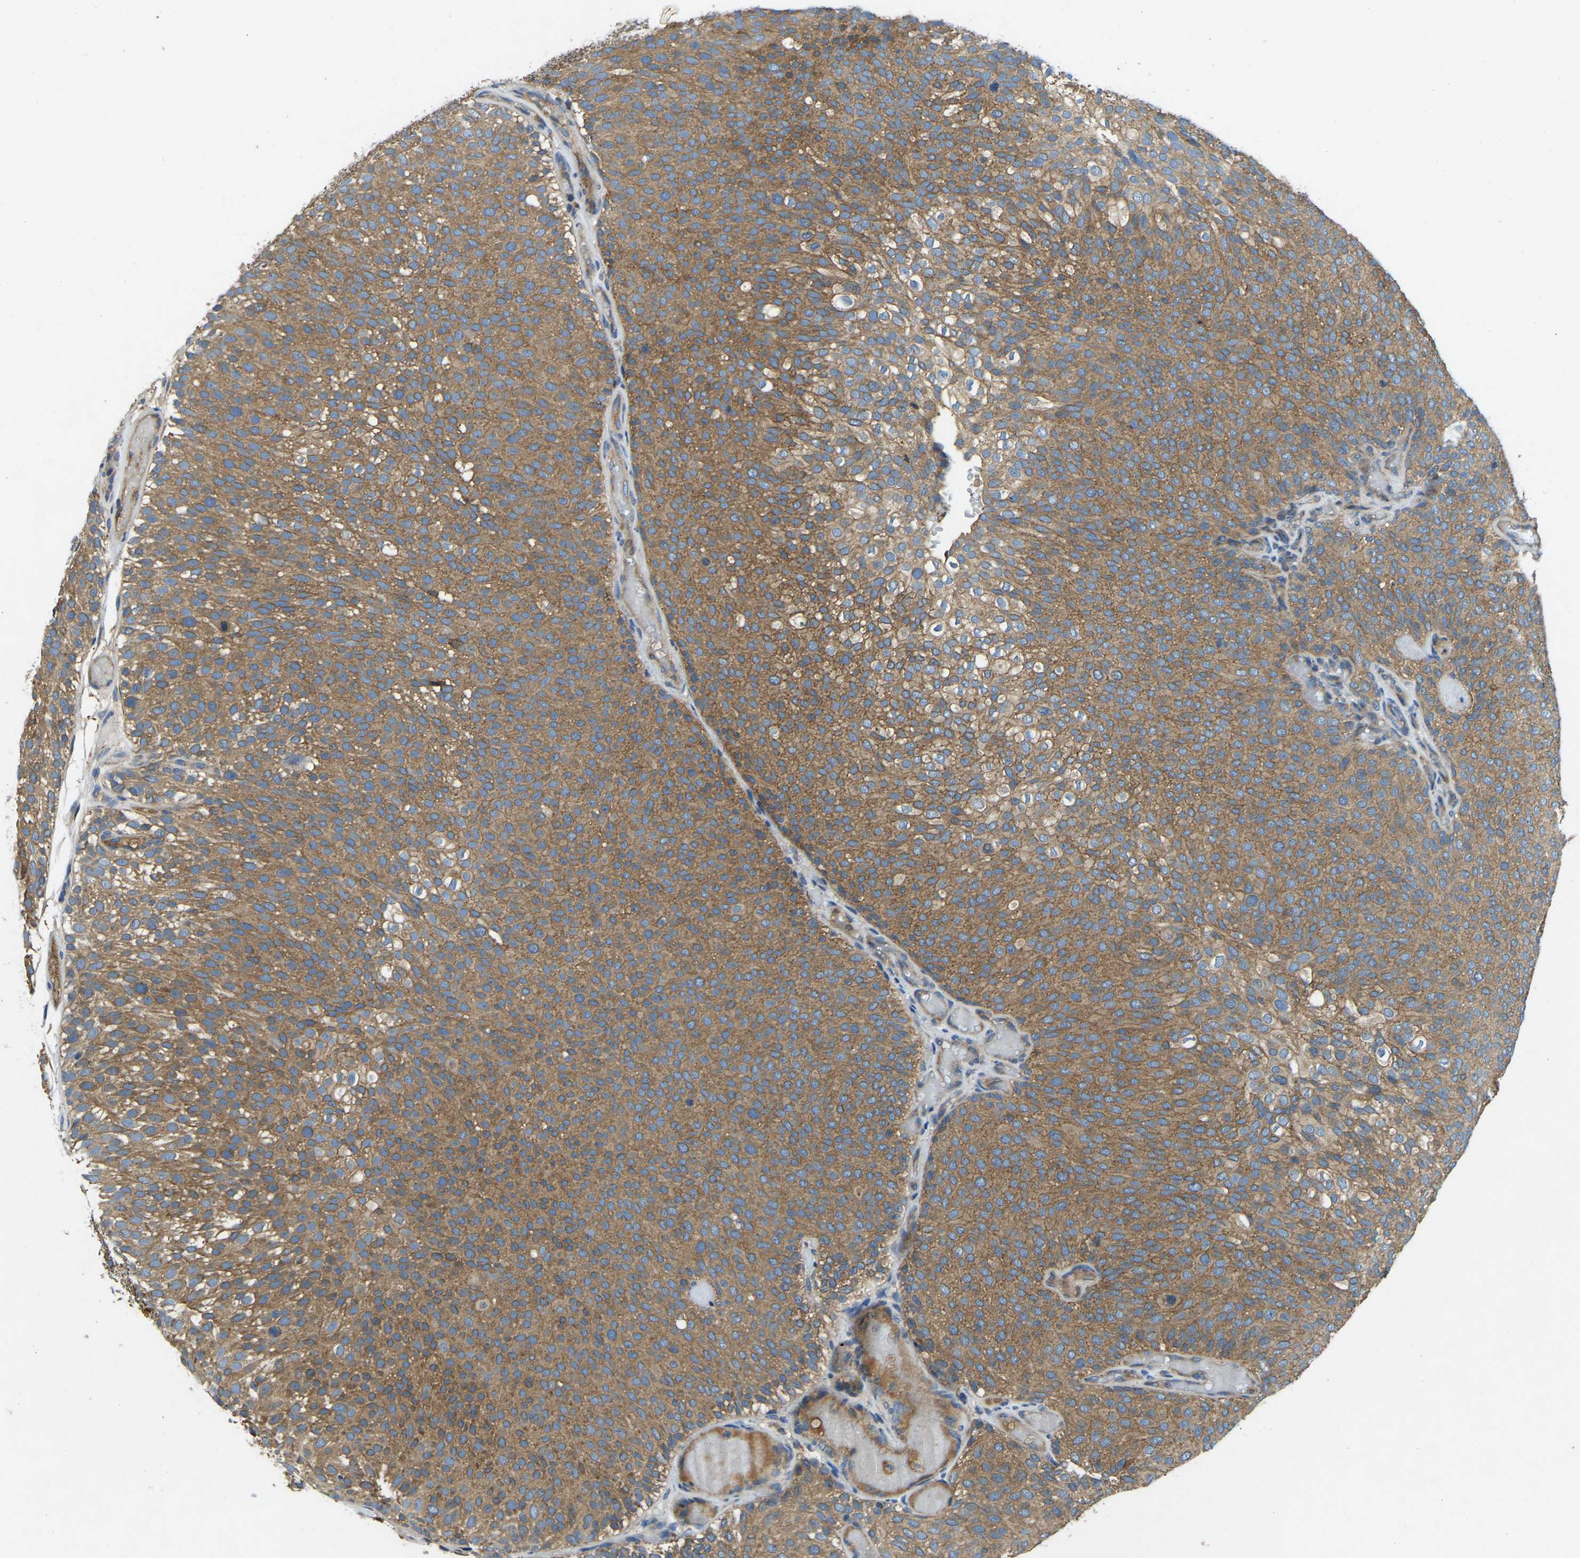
{"staining": {"intensity": "moderate", "quantity": ">75%", "location": "cytoplasmic/membranous"}, "tissue": "urothelial cancer", "cell_type": "Tumor cells", "image_type": "cancer", "snomed": [{"axis": "morphology", "description": "Urothelial carcinoma, Low grade"}, {"axis": "topography", "description": "Urinary bladder"}], "caption": "DAB immunohistochemical staining of urothelial cancer reveals moderate cytoplasmic/membranous protein expression in about >75% of tumor cells. (Stains: DAB (3,3'-diaminobenzidine) in brown, nuclei in blue, Microscopy: brightfield microscopy at high magnification).", "gene": "ATP8B1", "patient": {"sex": "male", "age": 78}}